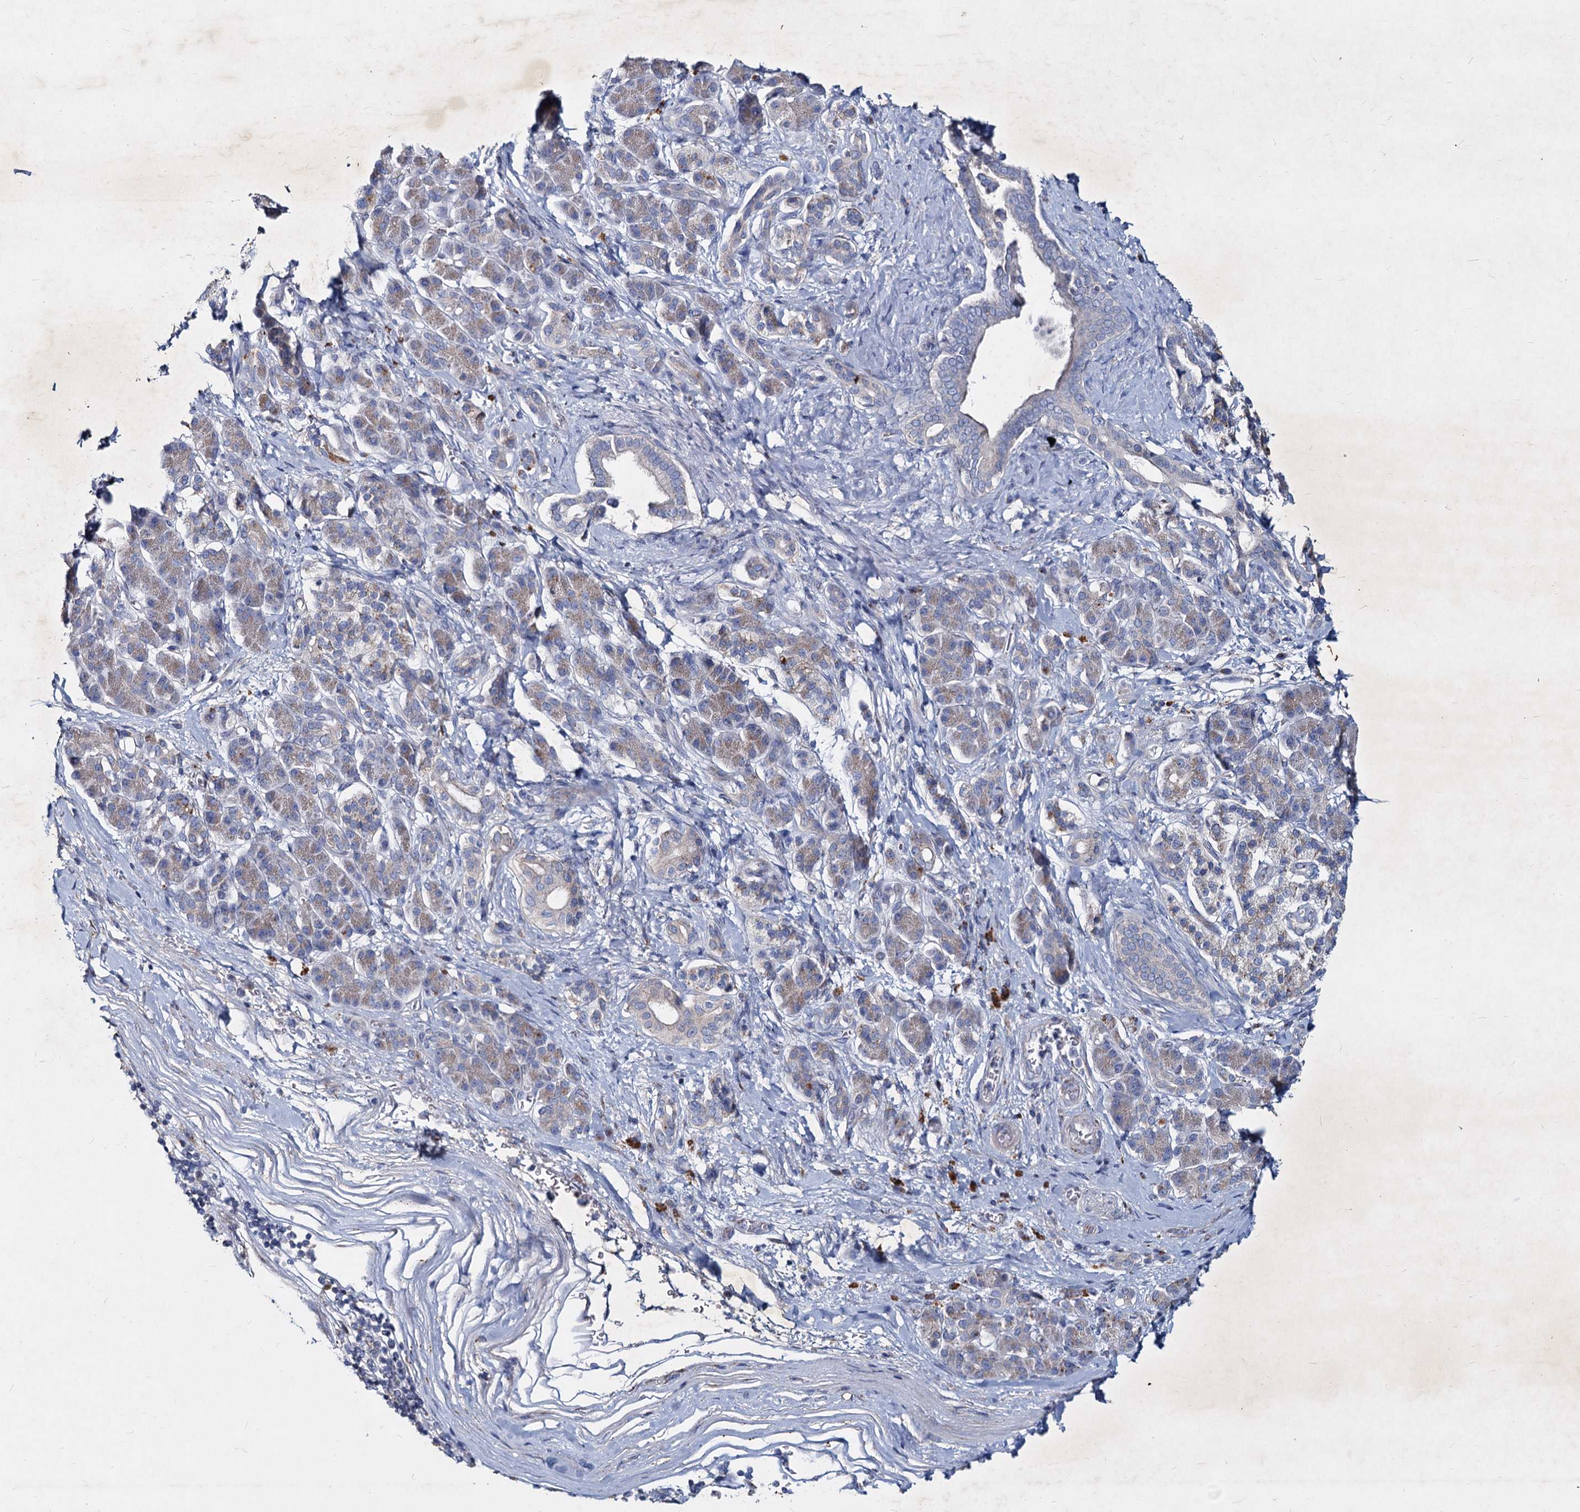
{"staining": {"intensity": "negative", "quantity": "none", "location": "none"}, "tissue": "pancreatic cancer", "cell_type": "Tumor cells", "image_type": "cancer", "snomed": [{"axis": "morphology", "description": "Adenocarcinoma, NOS"}, {"axis": "topography", "description": "Pancreas"}], "caption": "DAB (3,3'-diaminobenzidine) immunohistochemical staining of human pancreatic adenocarcinoma reveals no significant expression in tumor cells.", "gene": "AGBL4", "patient": {"sex": "female", "age": 61}}